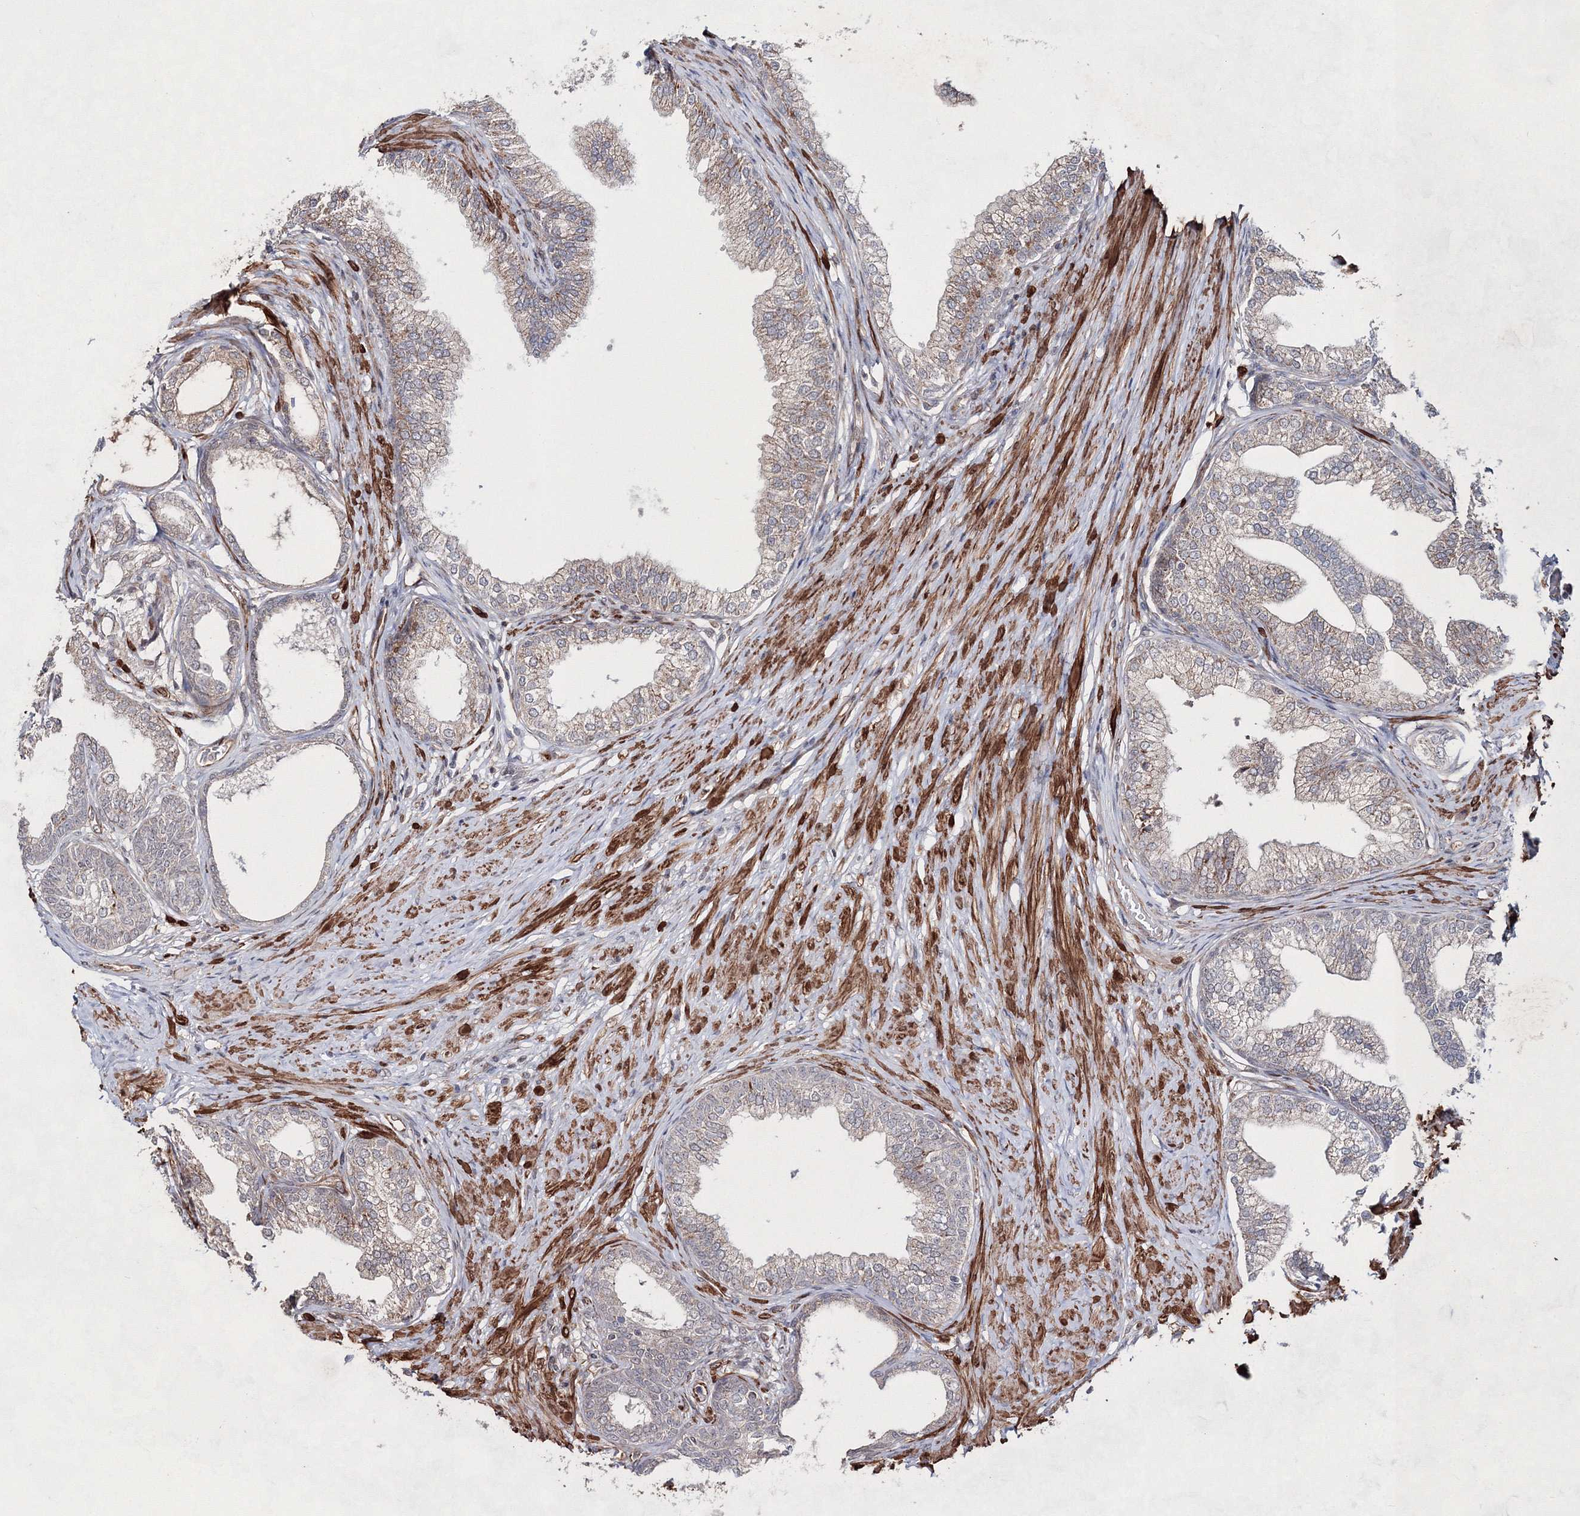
{"staining": {"intensity": "weak", "quantity": "<25%", "location": "cytoplasmic/membranous"}, "tissue": "prostate", "cell_type": "Glandular cells", "image_type": "normal", "snomed": [{"axis": "morphology", "description": "Normal tissue, NOS"}, {"axis": "morphology", "description": "Urothelial carcinoma, Low grade"}, {"axis": "topography", "description": "Urinary bladder"}, {"axis": "topography", "description": "Prostate"}], "caption": "An image of prostate stained for a protein demonstrates no brown staining in glandular cells. (IHC, brightfield microscopy, high magnification).", "gene": "SNIP1", "patient": {"sex": "male", "age": 60}}